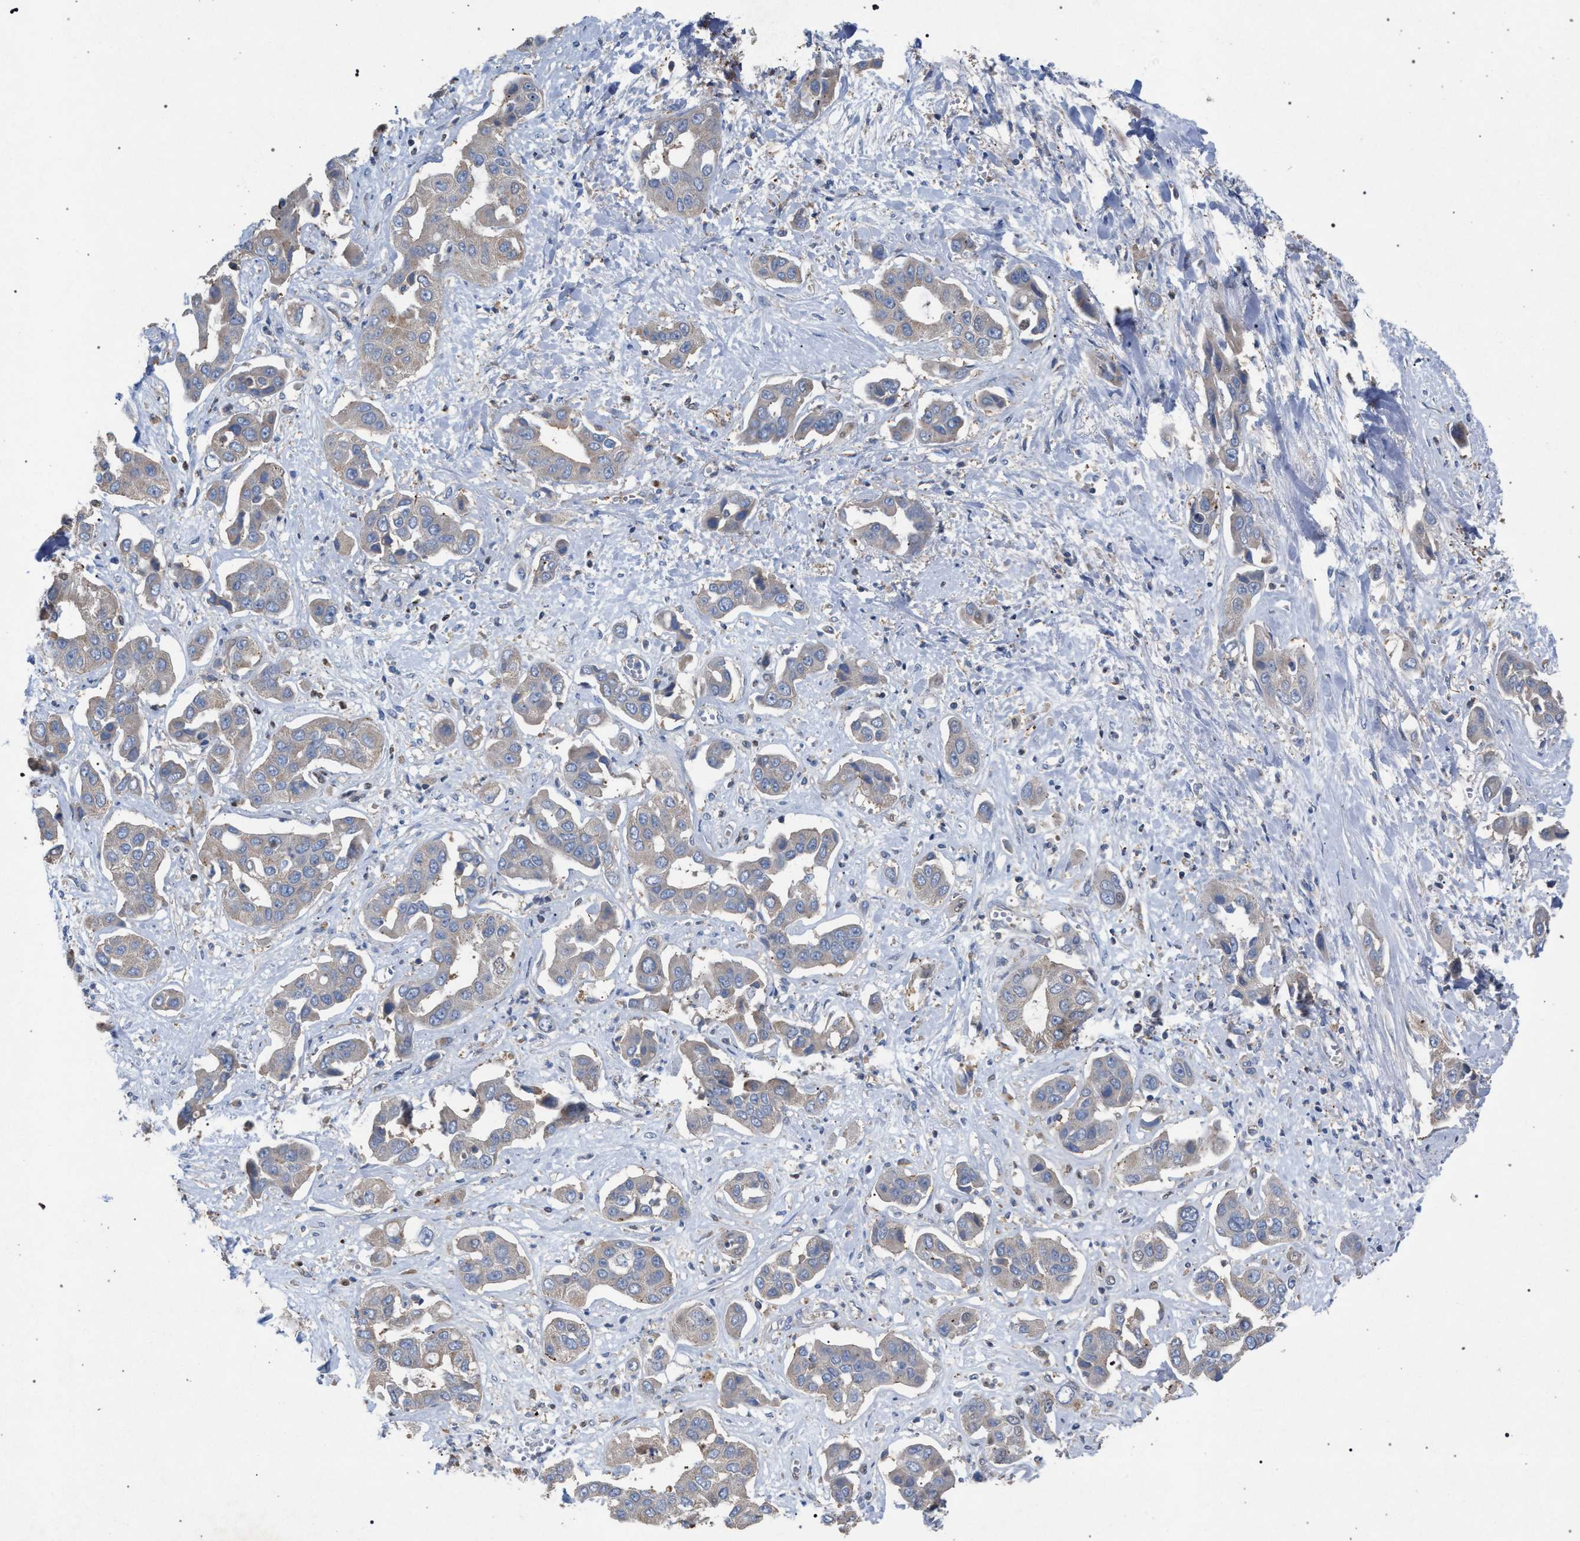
{"staining": {"intensity": "moderate", "quantity": "<25%", "location": "cytoplasmic/membranous"}, "tissue": "liver cancer", "cell_type": "Tumor cells", "image_type": "cancer", "snomed": [{"axis": "morphology", "description": "Cholangiocarcinoma"}, {"axis": "topography", "description": "Liver"}], "caption": "Immunohistochemical staining of liver cholangiocarcinoma shows low levels of moderate cytoplasmic/membranous staining in about <25% of tumor cells.", "gene": "VPS13A", "patient": {"sex": "female", "age": 52}}